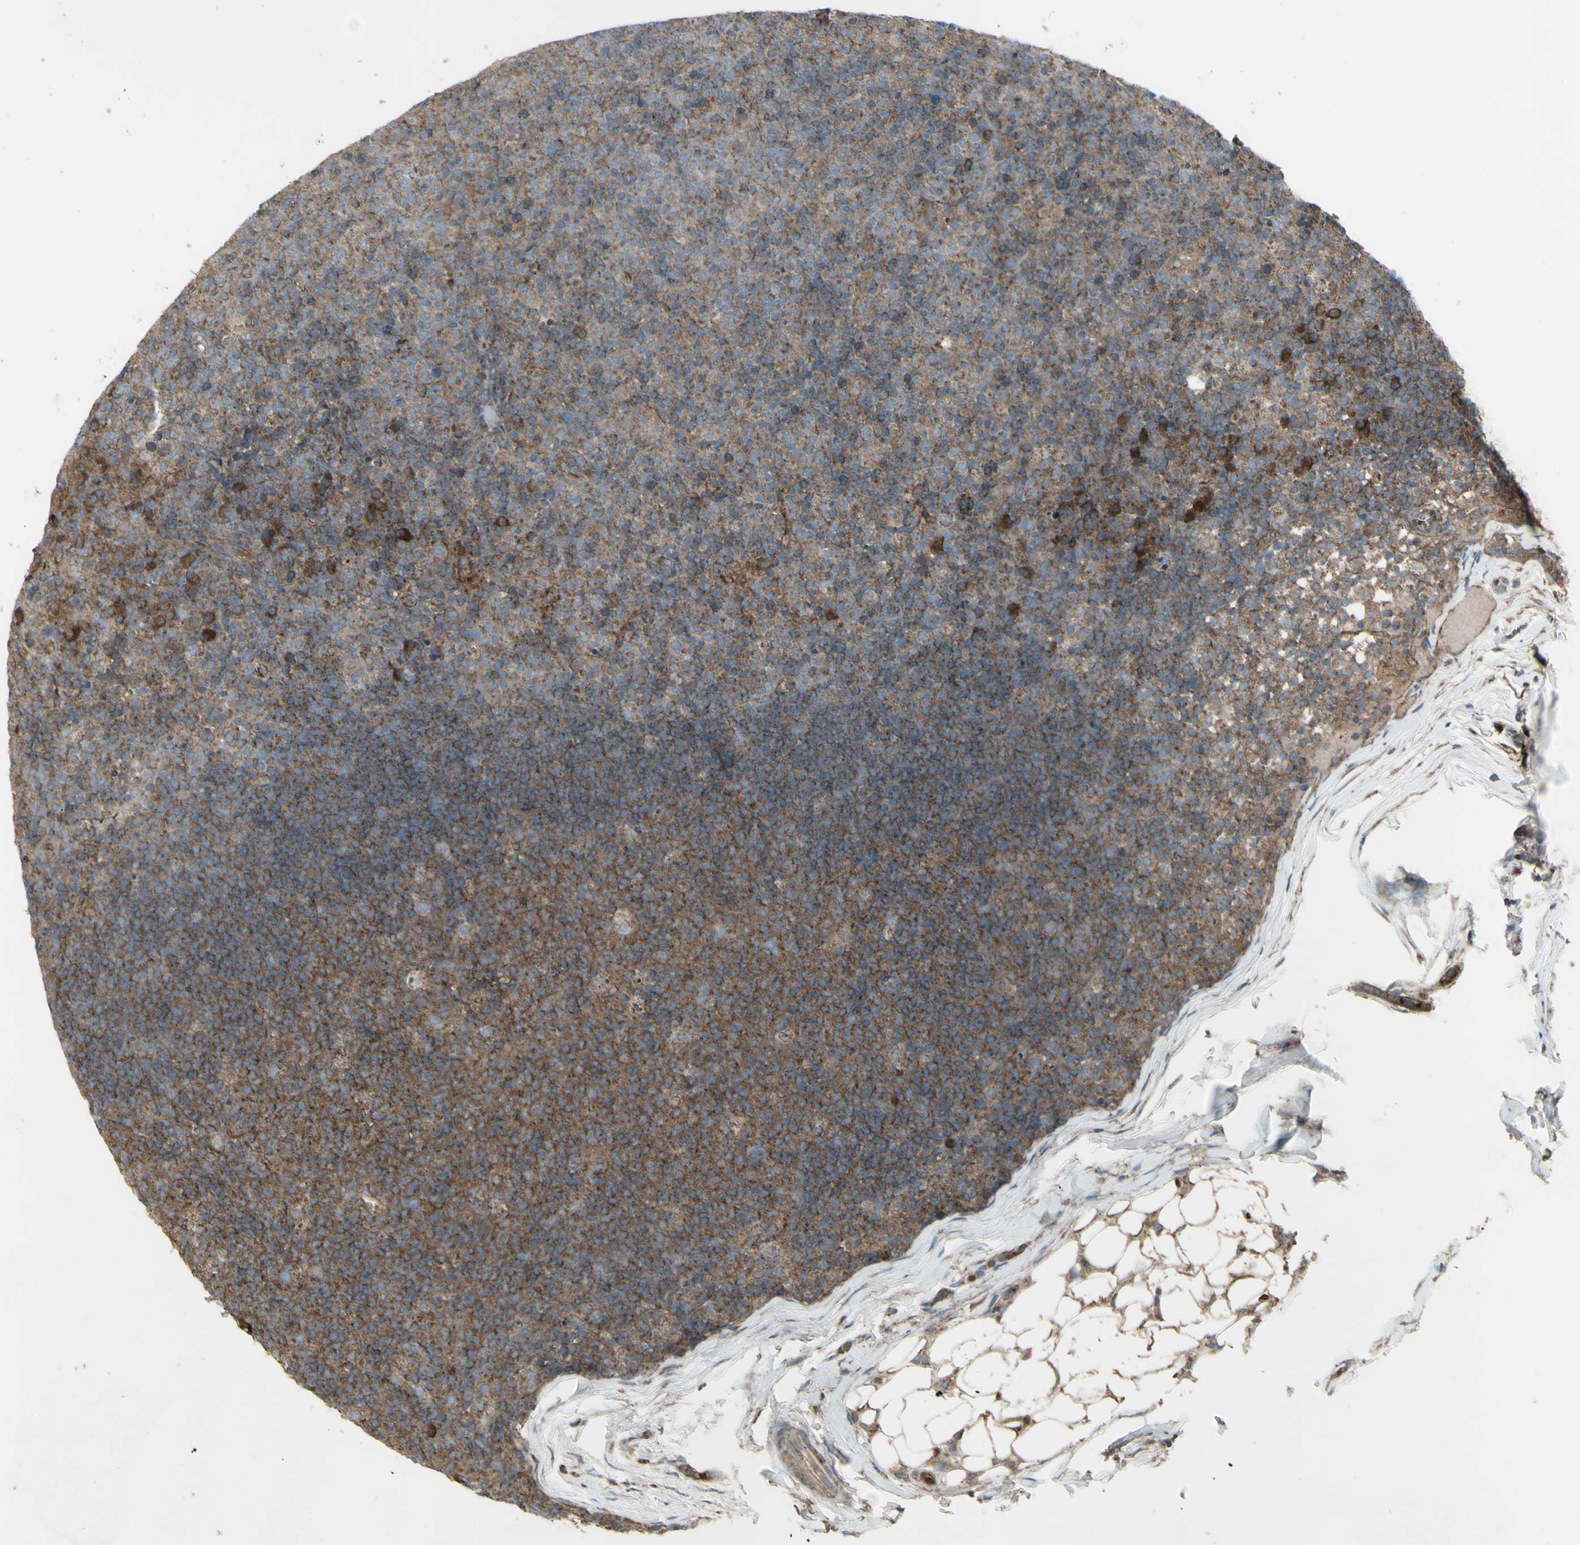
{"staining": {"intensity": "moderate", "quantity": "25%-75%", "location": "cytoplasmic/membranous"}, "tissue": "lymph node", "cell_type": "Germinal center cells", "image_type": "normal", "snomed": [{"axis": "morphology", "description": "Normal tissue, NOS"}, {"axis": "morphology", "description": "Inflammation, NOS"}, {"axis": "topography", "description": "Lymph node"}], "caption": "Protein staining reveals moderate cytoplasmic/membranous staining in about 25%-75% of germinal center cells in unremarkable lymph node.", "gene": "SHC1", "patient": {"sex": "male", "age": 55}}